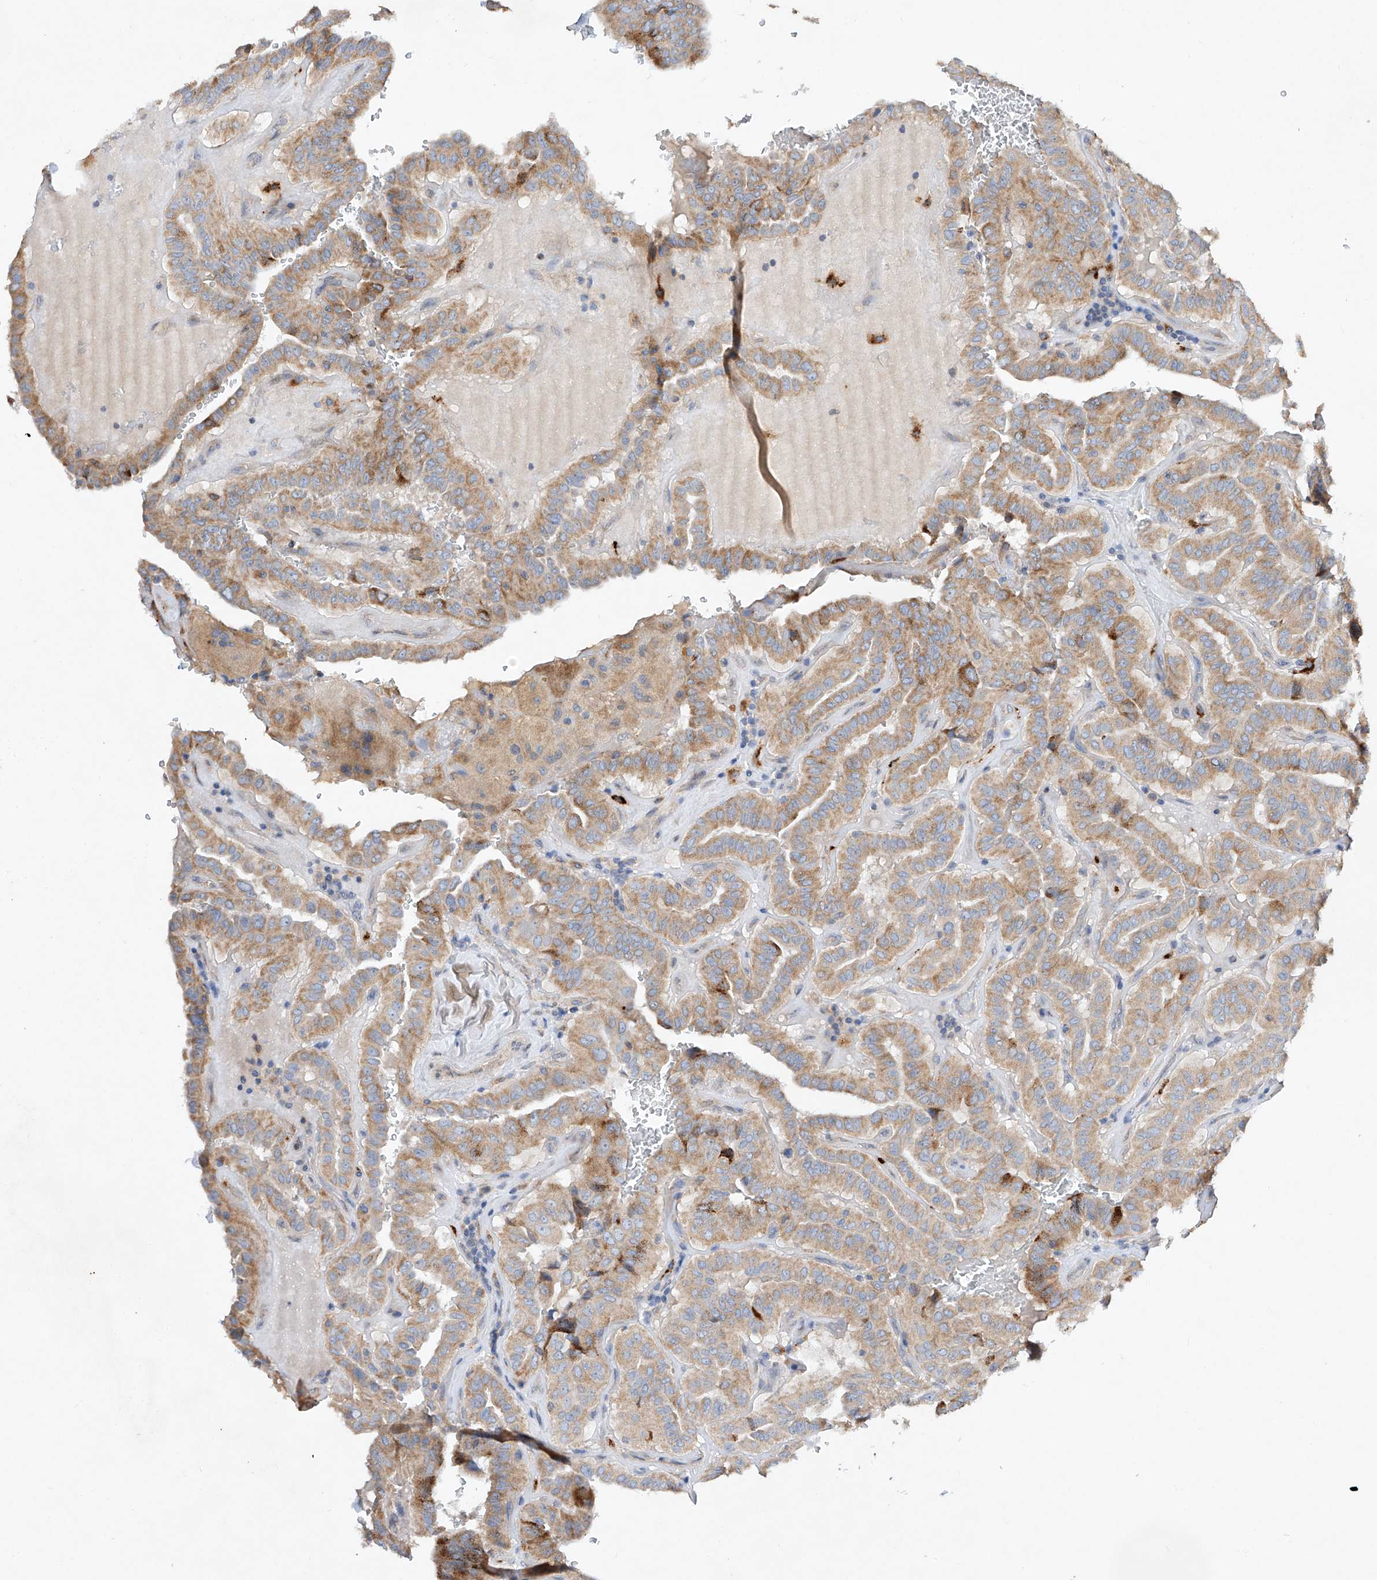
{"staining": {"intensity": "moderate", "quantity": ">75%", "location": "cytoplasmic/membranous"}, "tissue": "thyroid cancer", "cell_type": "Tumor cells", "image_type": "cancer", "snomed": [{"axis": "morphology", "description": "Papillary adenocarcinoma, NOS"}, {"axis": "topography", "description": "Thyroid gland"}], "caption": "Immunohistochemical staining of human thyroid papillary adenocarcinoma exhibits medium levels of moderate cytoplasmic/membranous protein expression in about >75% of tumor cells. (DAB (3,3'-diaminobenzidine) IHC with brightfield microscopy, high magnification).", "gene": "AMD1", "patient": {"sex": "male", "age": 77}}